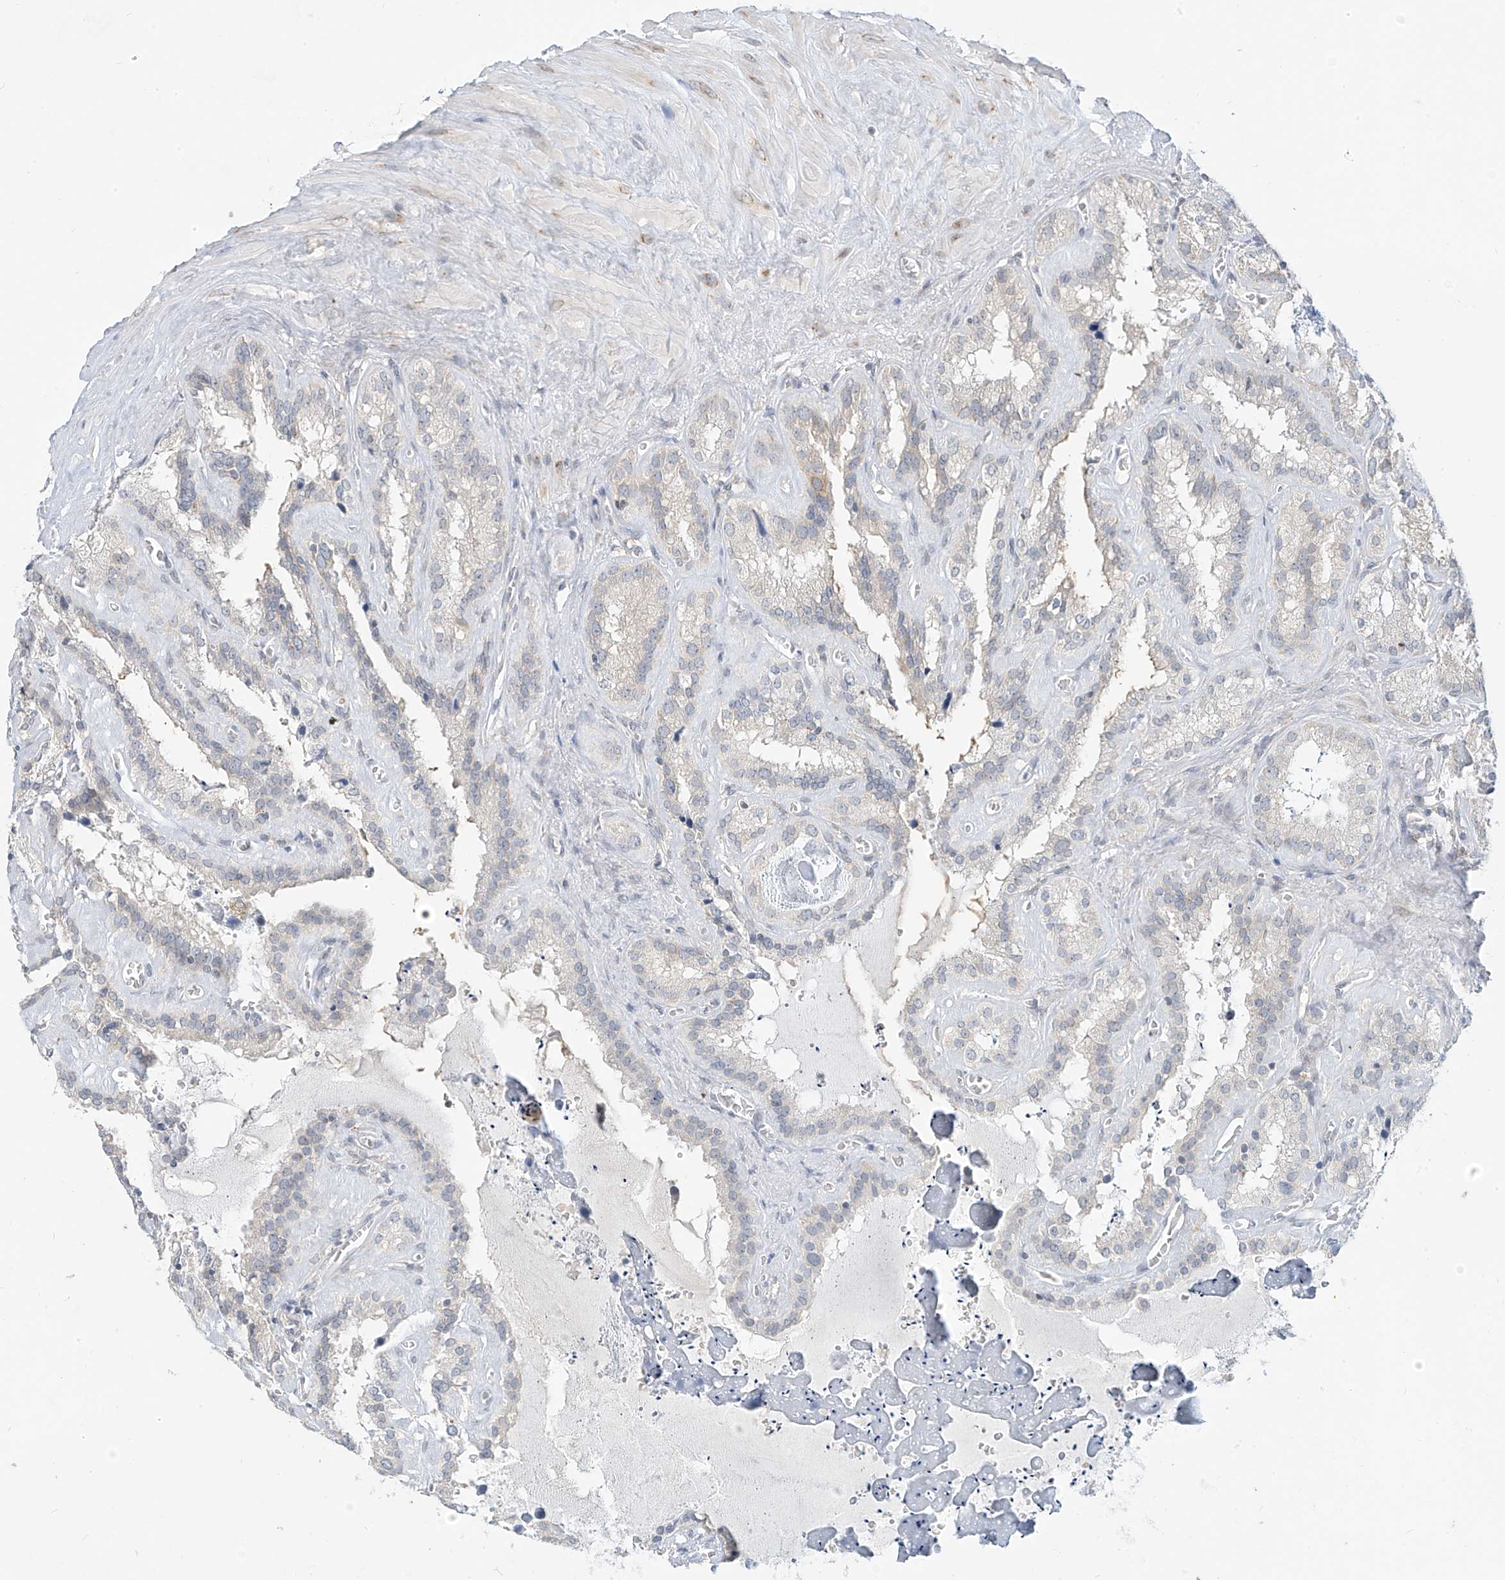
{"staining": {"intensity": "negative", "quantity": "none", "location": "none"}, "tissue": "seminal vesicle", "cell_type": "Glandular cells", "image_type": "normal", "snomed": [{"axis": "morphology", "description": "Normal tissue, NOS"}, {"axis": "topography", "description": "Prostate"}, {"axis": "topography", "description": "Seminal veicle"}], "caption": "There is no significant positivity in glandular cells of seminal vesicle. (IHC, brightfield microscopy, high magnification).", "gene": "C2orf42", "patient": {"sex": "male", "age": 59}}